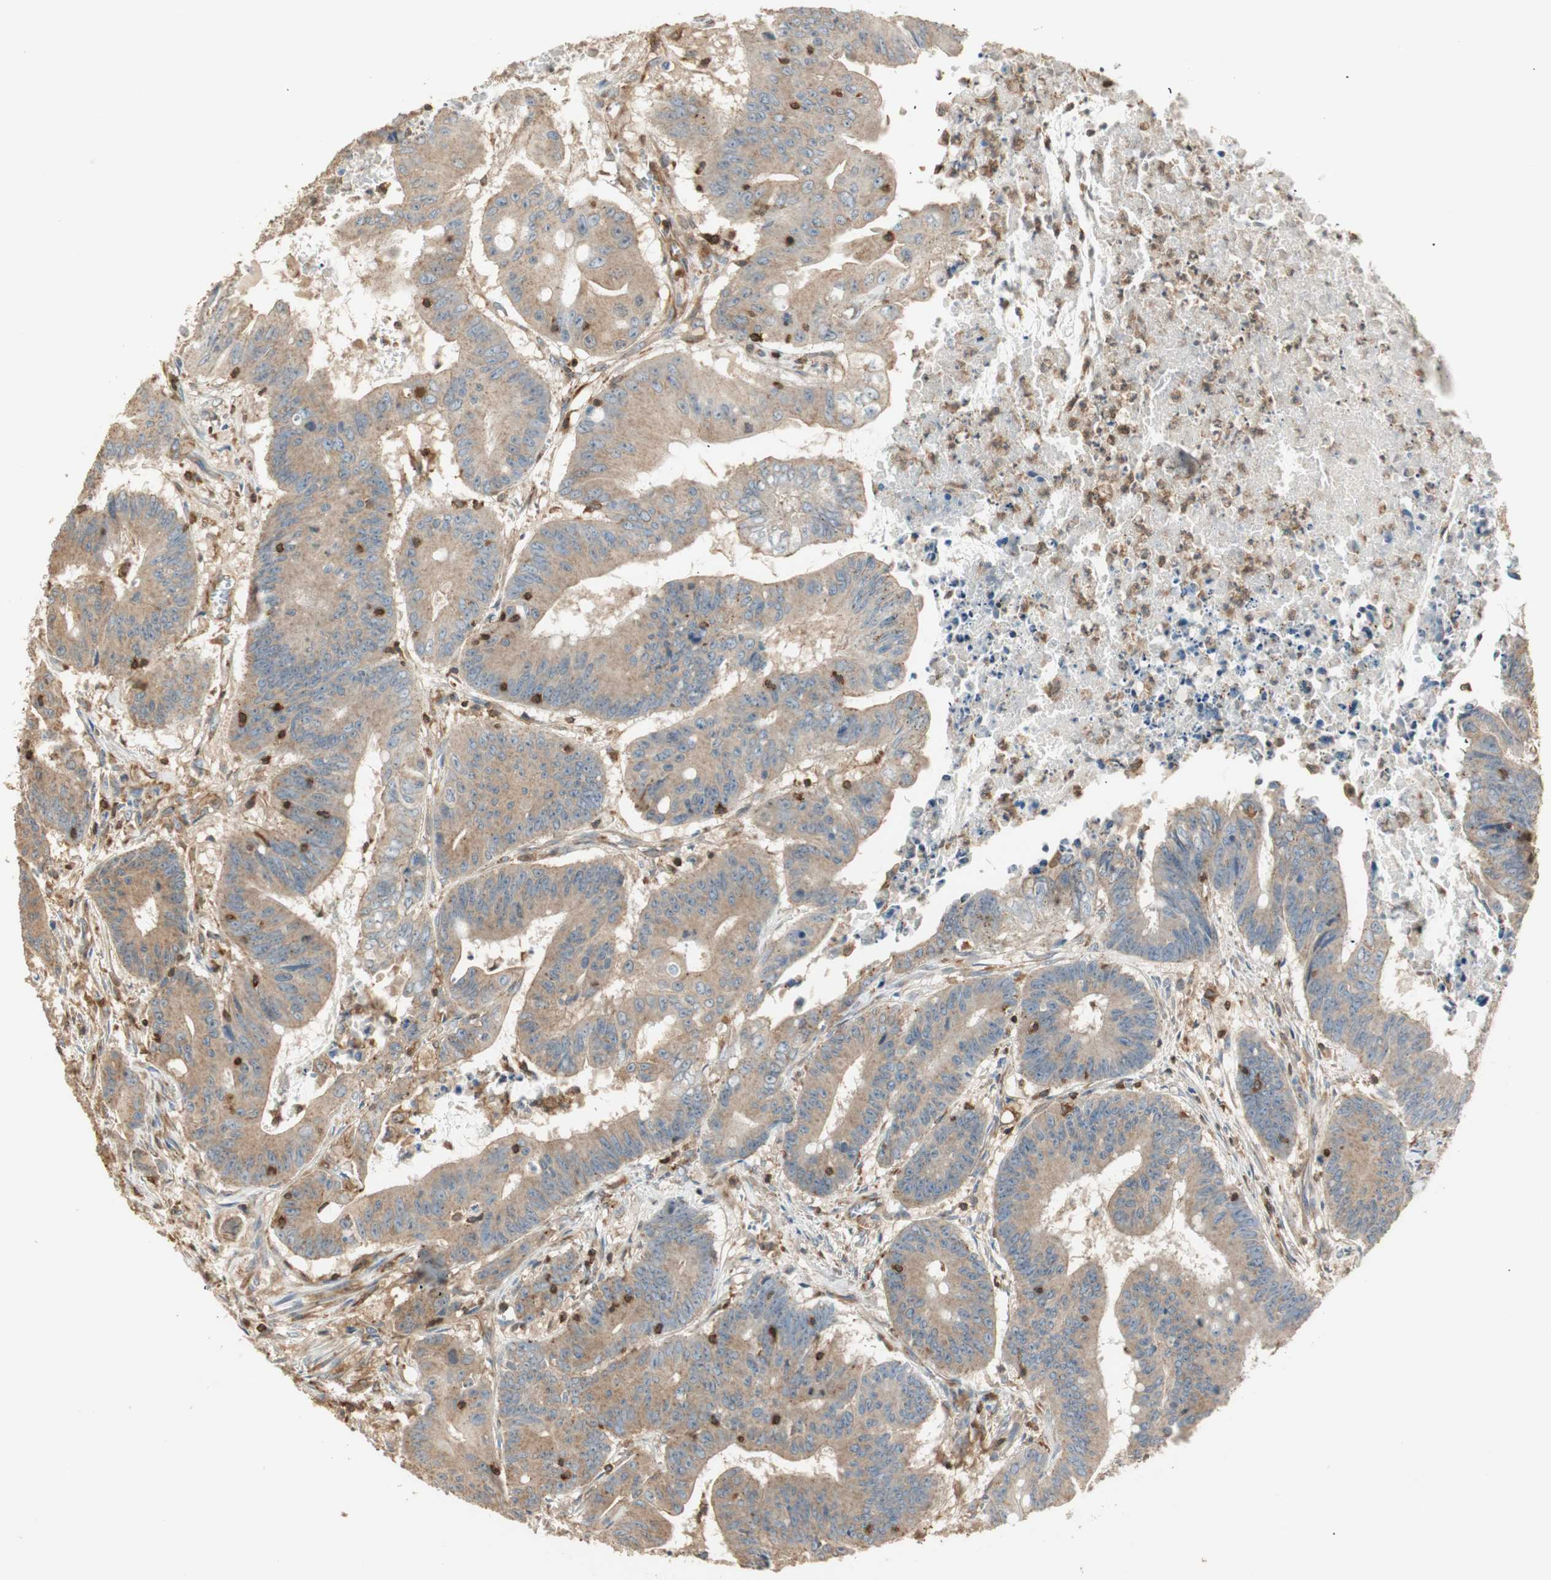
{"staining": {"intensity": "moderate", "quantity": ">75%", "location": "cytoplasmic/membranous"}, "tissue": "colorectal cancer", "cell_type": "Tumor cells", "image_type": "cancer", "snomed": [{"axis": "morphology", "description": "Adenocarcinoma, NOS"}, {"axis": "topography", "description": "Colon"}], "caption": "A photomicrograph of colorectal adenocarcinoma stained for a protein shows moderate cytoplasmic/membranous brown staining in tumor cells.", "gene": "CRLF3", "patient": {"sex": "male", "age": 45}}